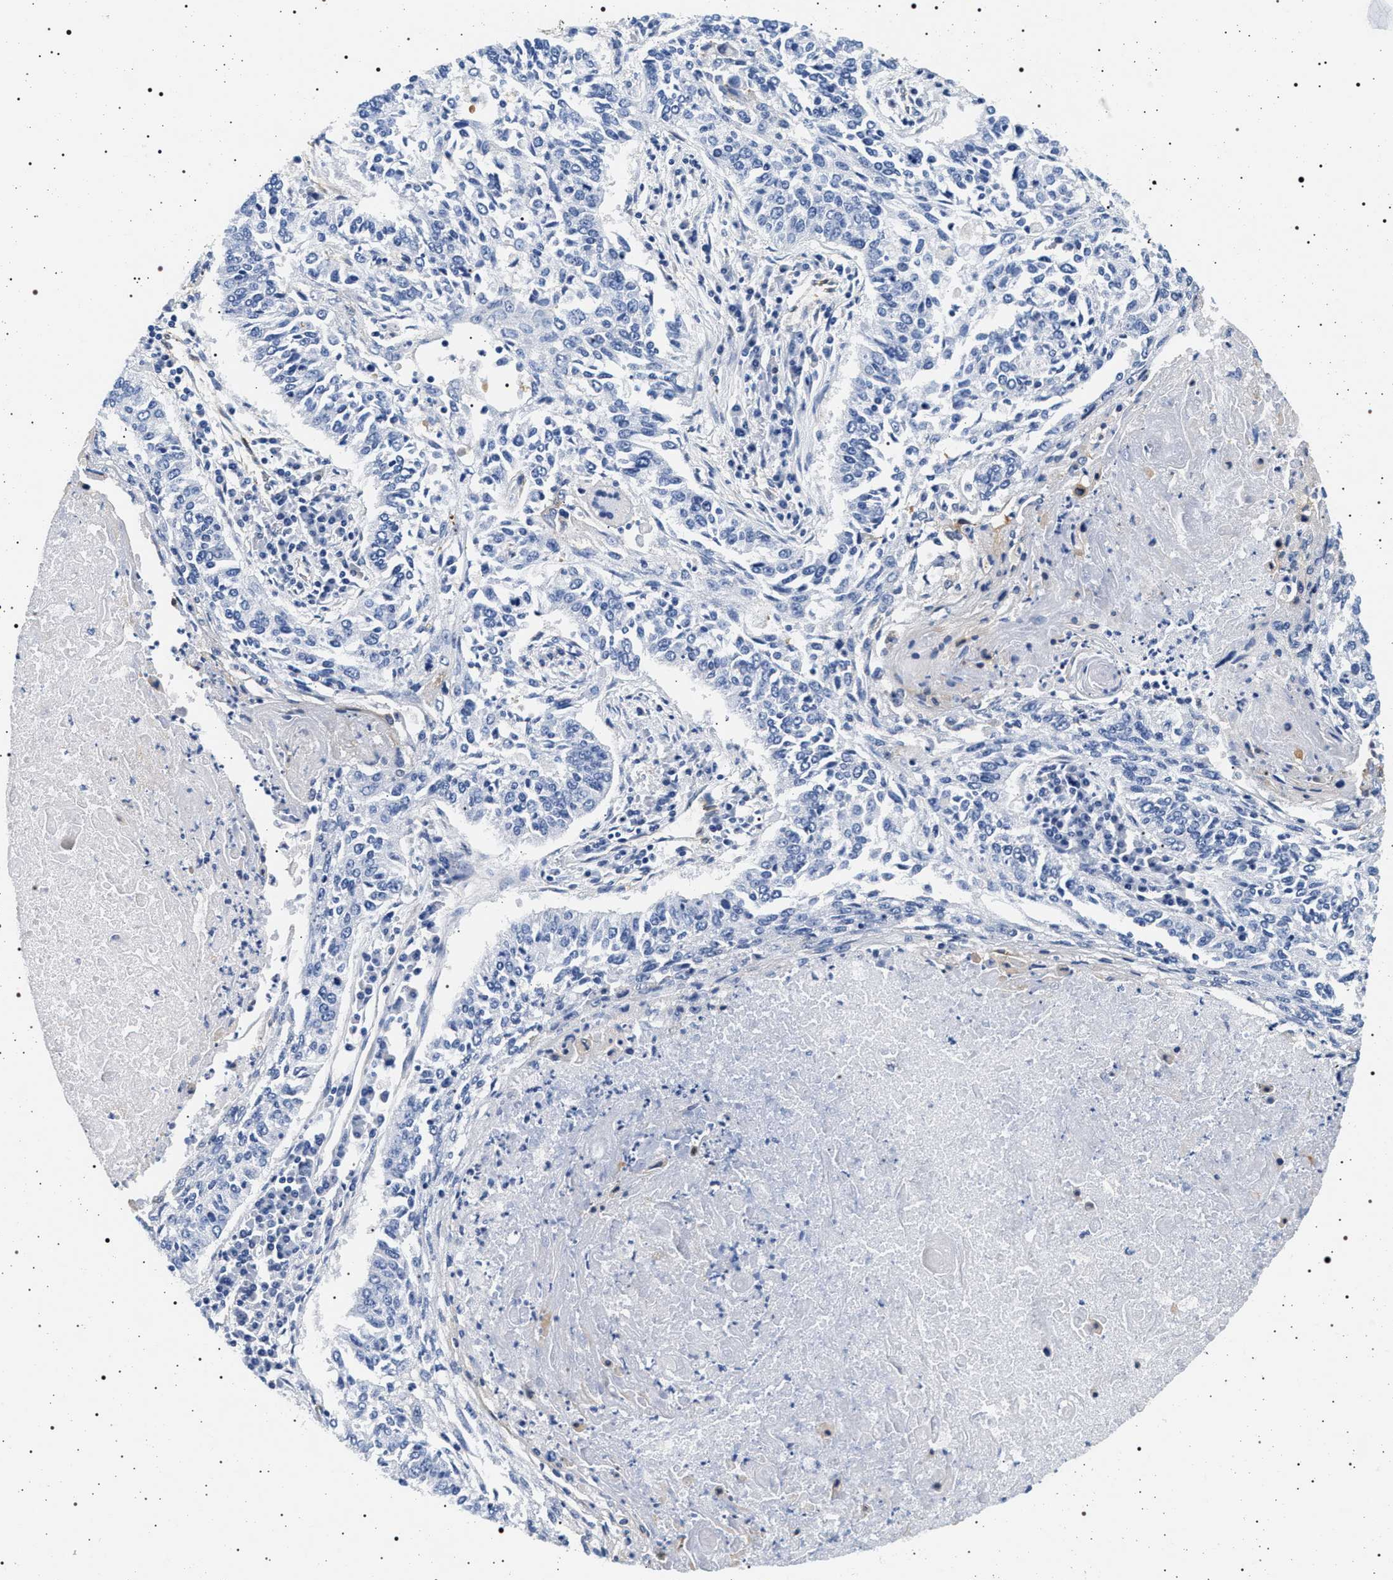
{"staining": {"intensity": "negative", "quantity": "none", "location": "none"}, "tissue": "lung cancer", "cell_type": "Tumor cells", "image_type": "cancer", "snomed": [{"axis": "morphology", "description": "Normal tissue, NOS"}, {"axis": "morphology", "description": "Squamous cell carcinoma, NOS"}, {"axis": "topography", "description": "Cartilage tissue"}, {"axis": "topography", "description": "Bronchus"}, {"axis": "topography", "description": "Lung"}], "caption": "A photomicrograph of human lung squamous cell carcinoma is negative for staining in tumor cells. (Brightfield microscopy of DAB IHC at high magnification).", "gene": "HSD17B1", "patient": {"sex": "female", "age": 49}}